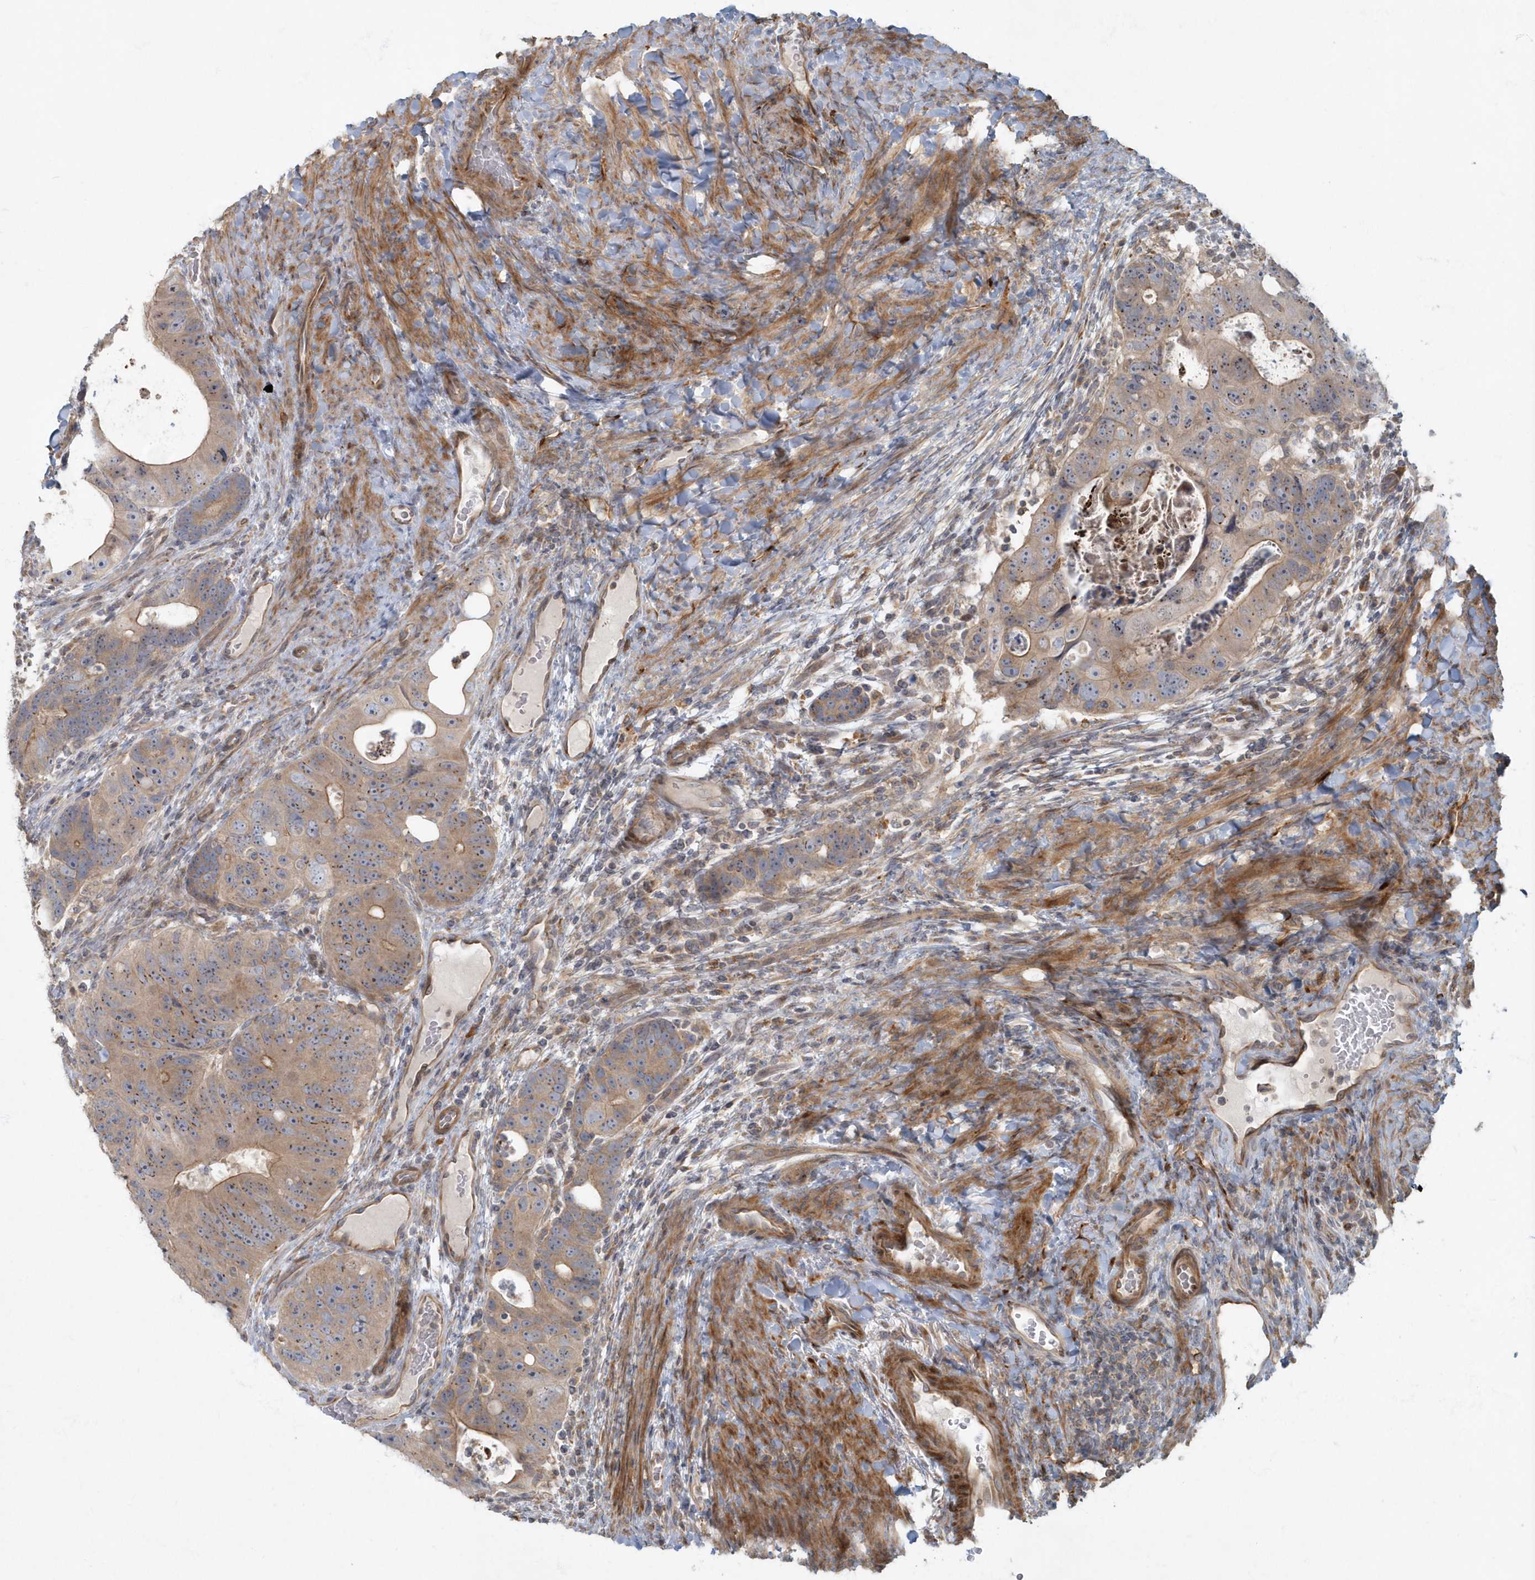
{"staining": {"intensity": "weak", "quantity": ">75%", "location": "cytoplasmic/membranous"}, "tissue": "colorectal cancer", "cell_type": "Tumor cells", "image_type": "cancer", "snomed": [{"axis": "morphology", "description": "Adenocarcinoma, NOS"}, {"axis": "topography", "description": "Rectum"}], "caption": "DAB (3,3'-diaminobenzidine) immunohistochemical staining of adenocarcinoma (colorectal) displays weak cytoplasmic/membranous protein expression in approximately >75% of tumor cells.", "gene": "ARHGEF38", "patient": {"sex": "male", "age": 59}}